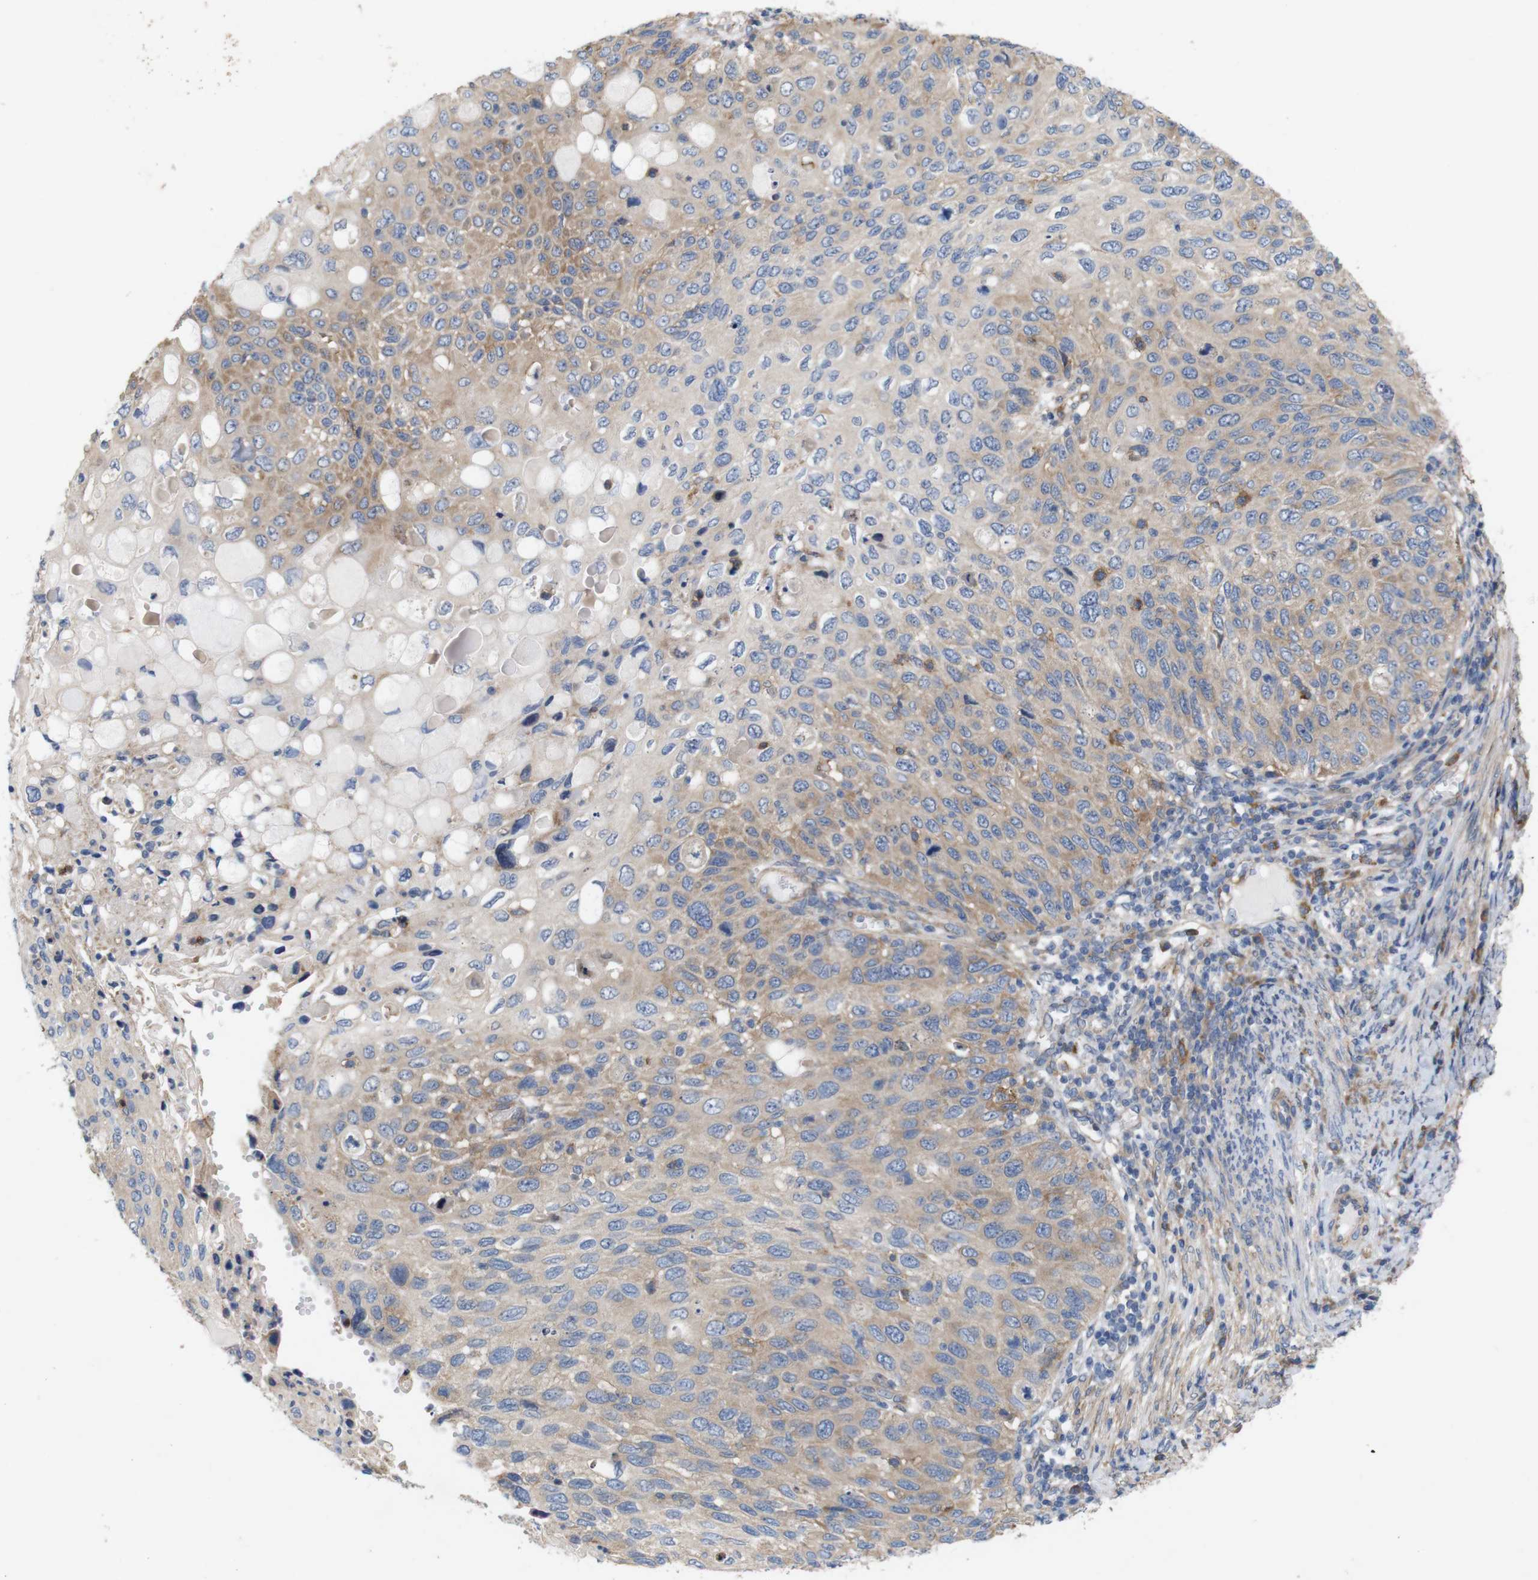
{"staining": {"intensity": "weak", "quantity": ">75%", "location": "cytoplasmic/membranous"}, "tissue": "cervical cancer", "cell_type": "Tumor cells", "image_type": "cancer", "snomed": [{"axis": "morphology", "description": "Squamous cell carcinoma, NOS"}, {"axis": "topography", "description": "Cervix"}], "caption": "Cervical cancer stained with DAB (3,3'-diaminobenzidine) IHC shows low levels of weak cytoplasmic/membranous staining in about >75% of tumor cells.", "gene": "SIGLEC8", "patient": {"sex": "female", "age": 70}}